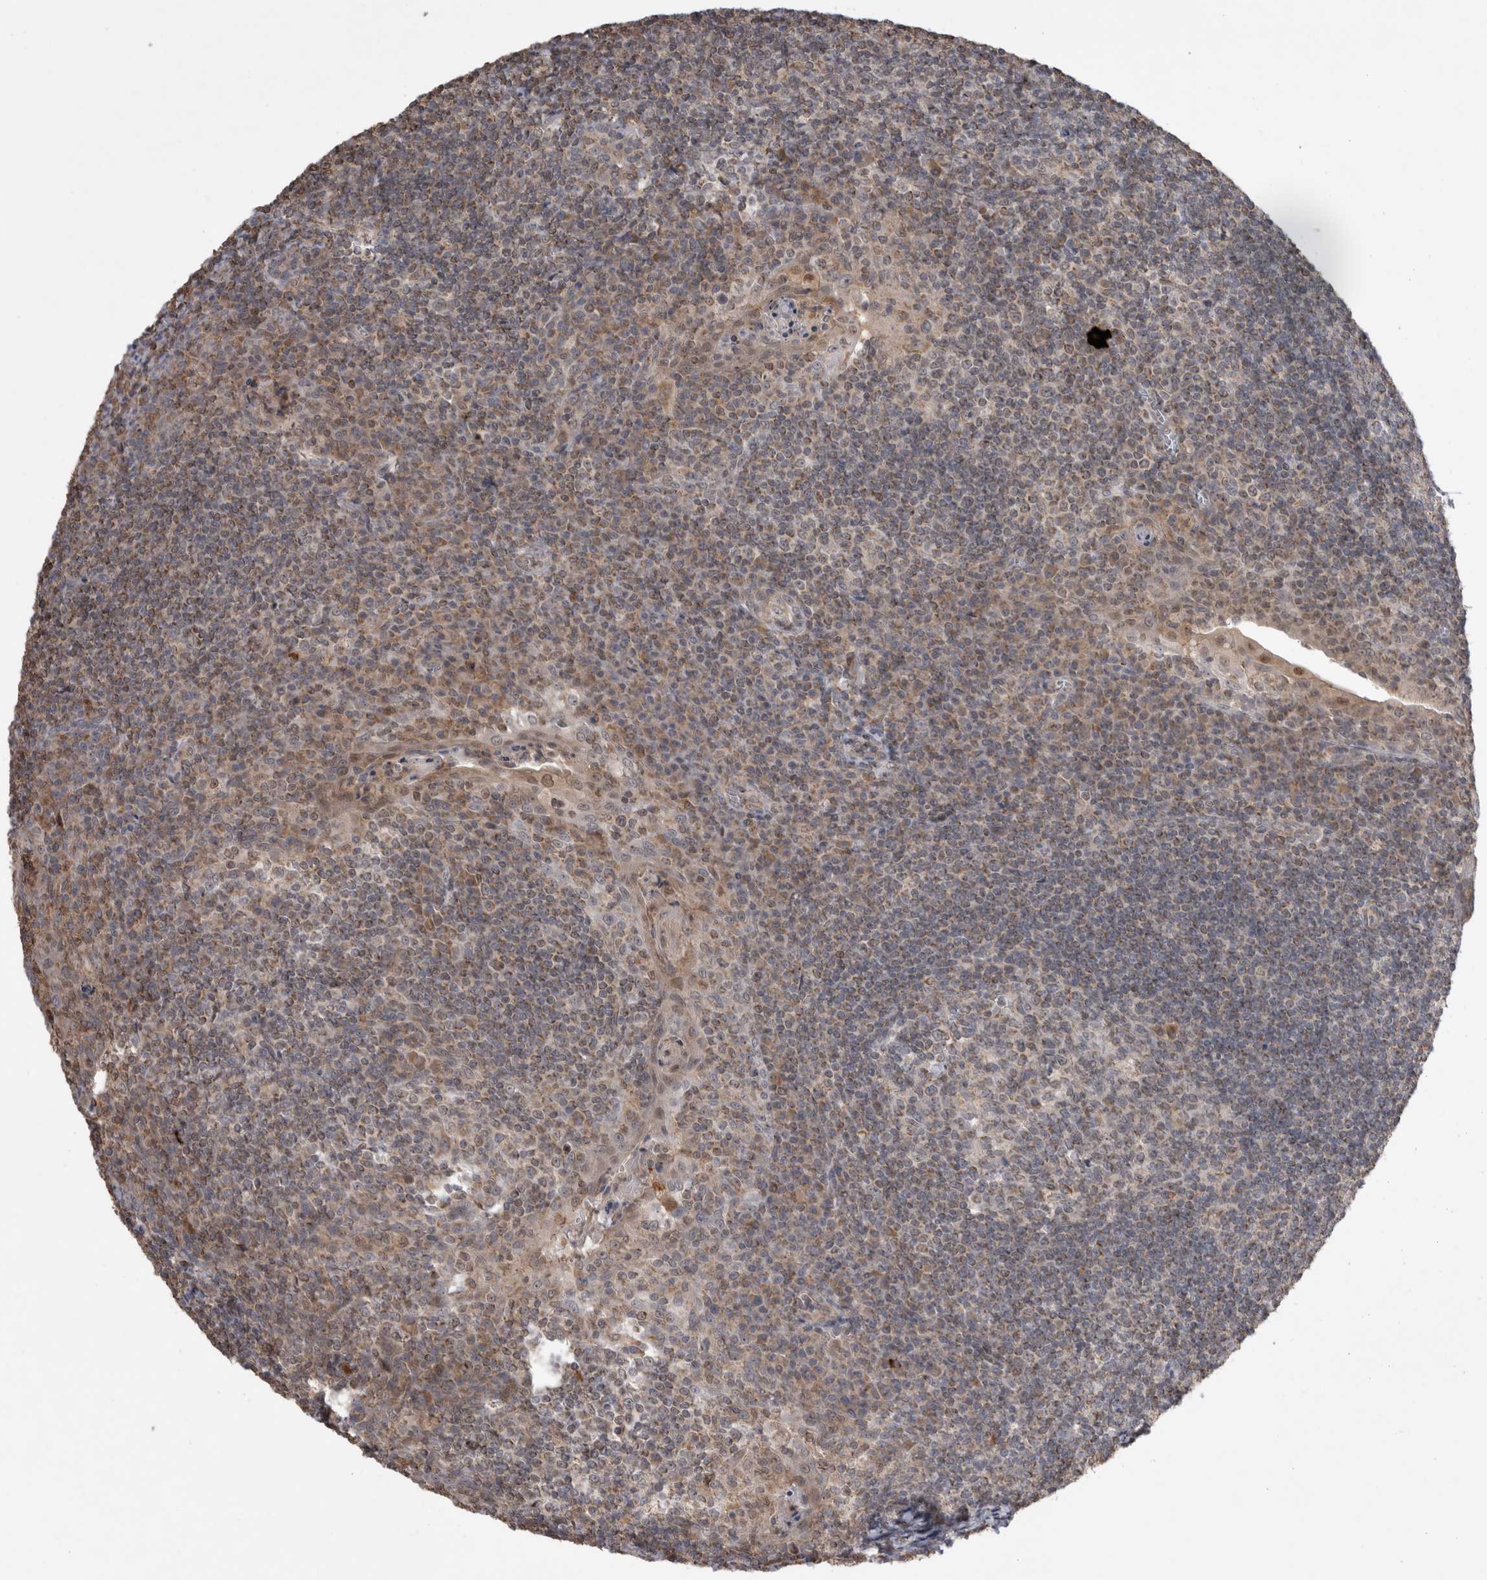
{"staining": {"intensity": "weak", "quantity": "25%-75%", "location": "cytoplasmic/membranous"}, "tissue": "tonsil", "cell_type": "Germinal center cells", "image_type": "normal", "snomed": [{"axis": "morphology", "description": "Normal tissue, NOS"}, {"axis": "topography", "description": "Tonsil"}], "caption": "IHC histopathology image of unremarkable tonsil: tonsil stained using IHC displays low levels of weak protein expression localized specifically in the cytoplasmic/membranous of germinal center cells, appearing as a cytoplasmic/membranous brown color.", "gene": "KCNIP1", "patient": {"sex": "male", "age": 37}}